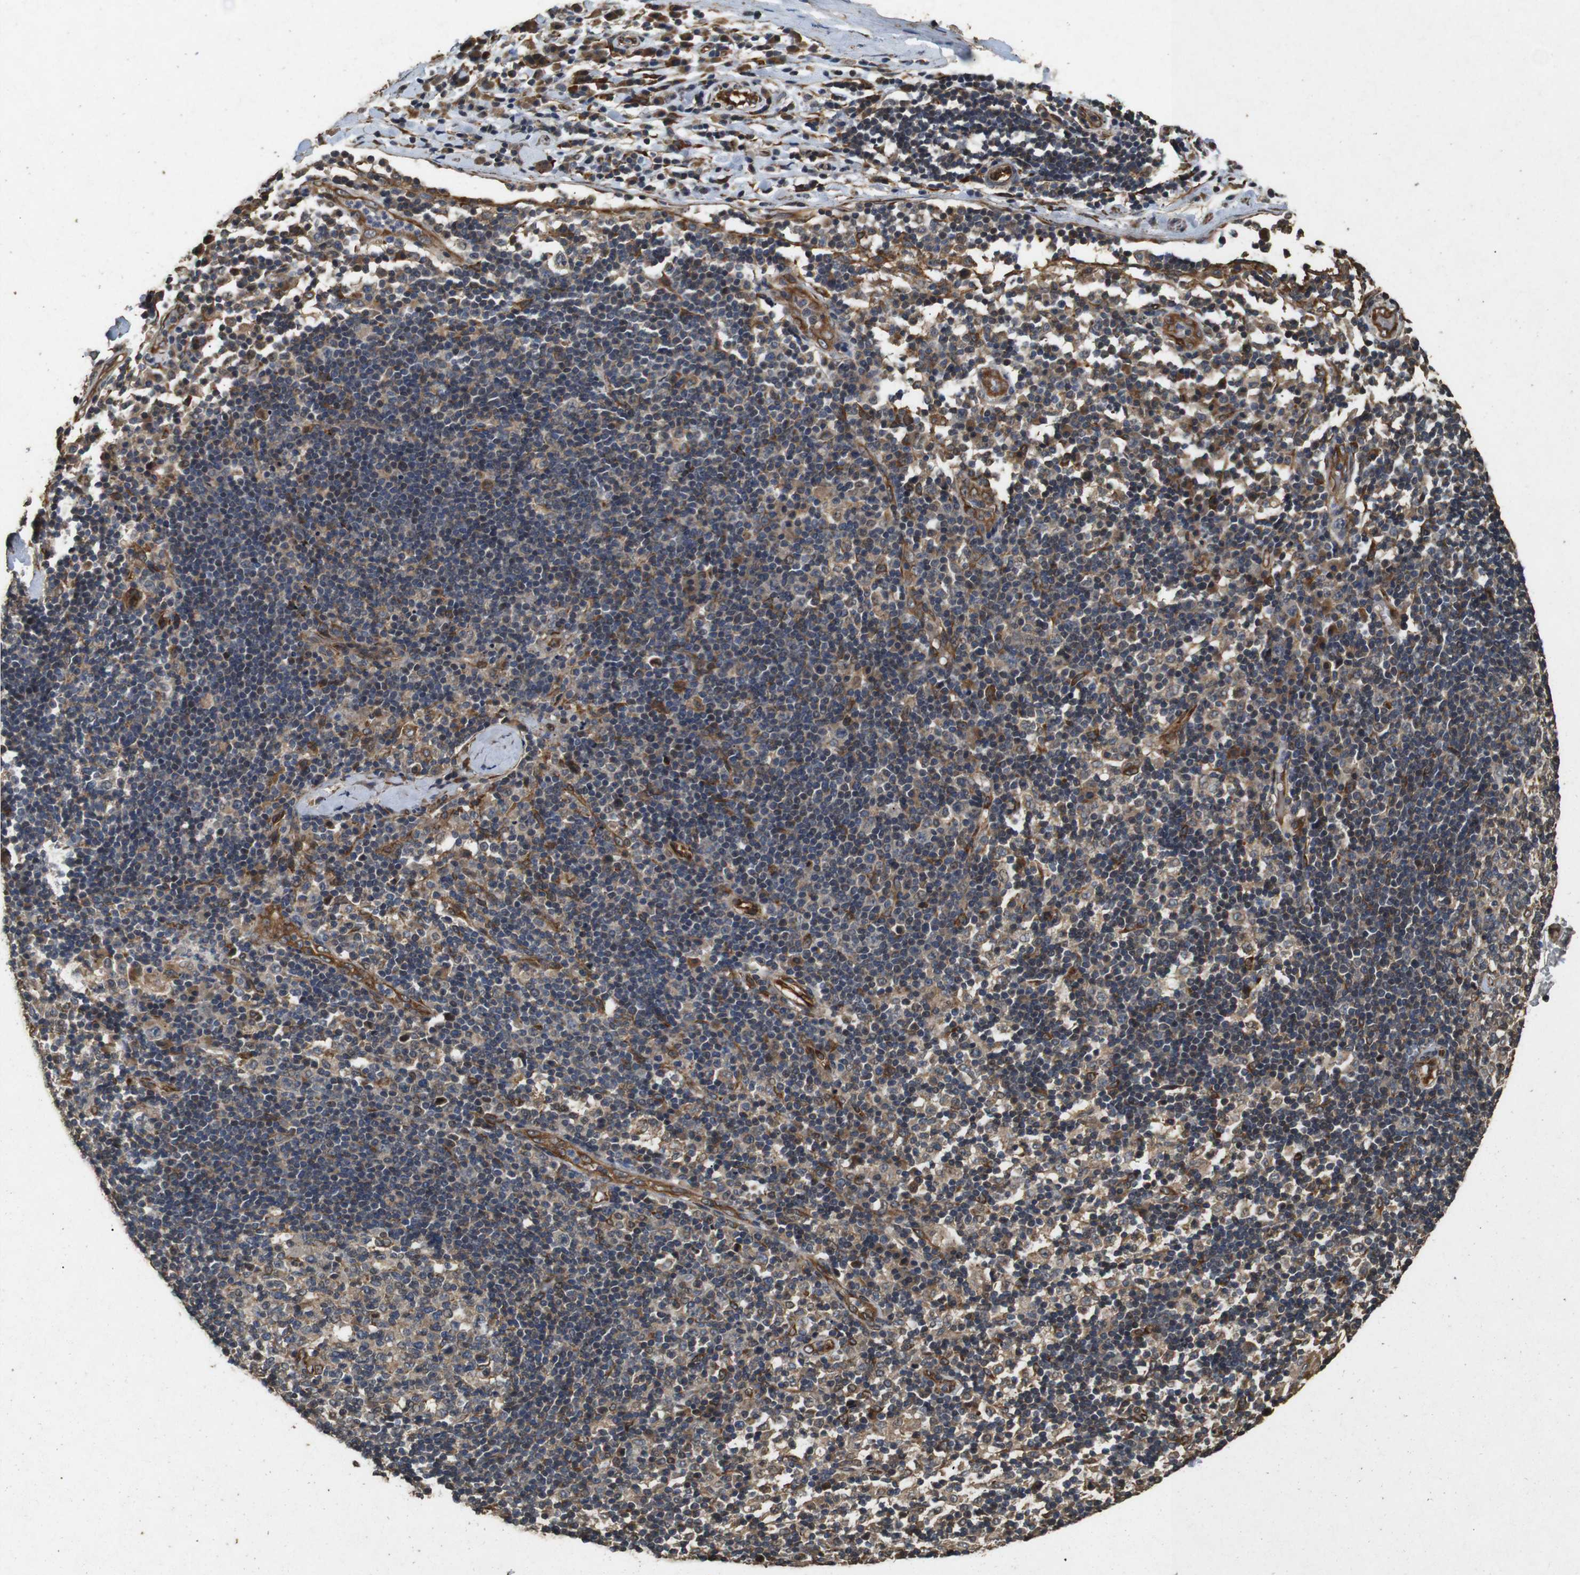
{"staining": {"intensity": "weak", "quantity": ">75%", "location": "cytoplasmic/membranous"}, "tissue": "adipose tissue", "cell_type": "Adipocytes", "image_type": "normal", "snomed": [{"axis": "morphology", "description": "Normal tissue, NOS"}, {"axis": "morphology", "description": "Adenocarcinoma, NOS"}, {"axis": "topography", "description": "Esophagus"}], "caption": "IHC (DAB) staining of unremarkable adipose tissue demonstrates weak cytoplasmic/membranous protein expression in about >75% of adipocytes. The staining was performed using DAB (3,3'-diaminobenzidine), with brown indicating positive protein expression. Nuclei are stained blue with hematoxylin.", "gene": "CNPY4", "patient": {"sex": "male", "age": 62}}